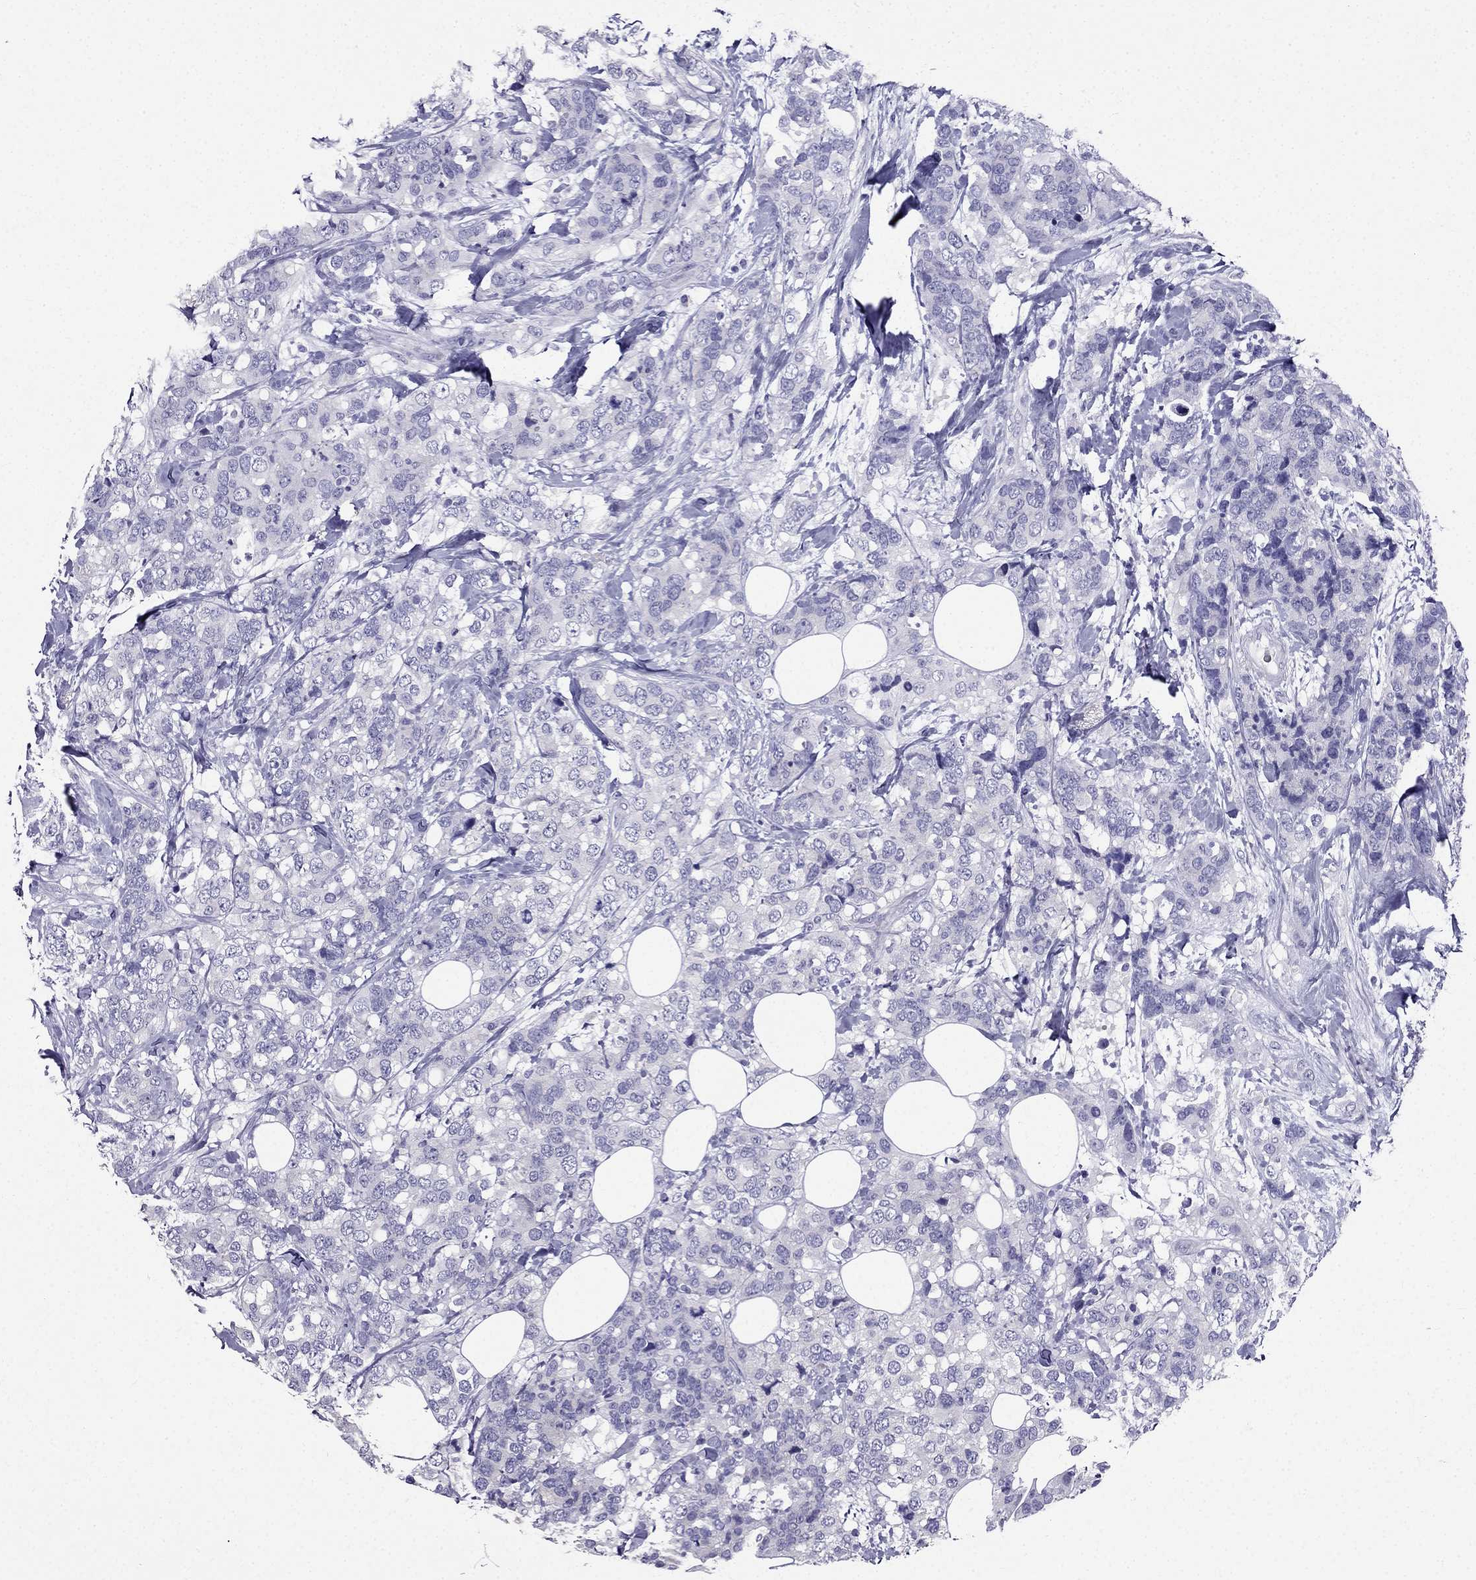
{"staining": {"intensity": "negative", "quantity": "none", "location": "none"}, "tissue": "breast cancer", "cell_type": "Tumor cells", "image_type": "cancer", "snomed": [{"axis": "morphology", "description": "Lobular carcinoma"}, {"axis": "topography", "description": "Breast"}], "caption": "Tumor cells show no significant protein expression in breast lobular carcinoma.", "gene": "ZNF541", "patient": {"sex": "female", "age": 59}}